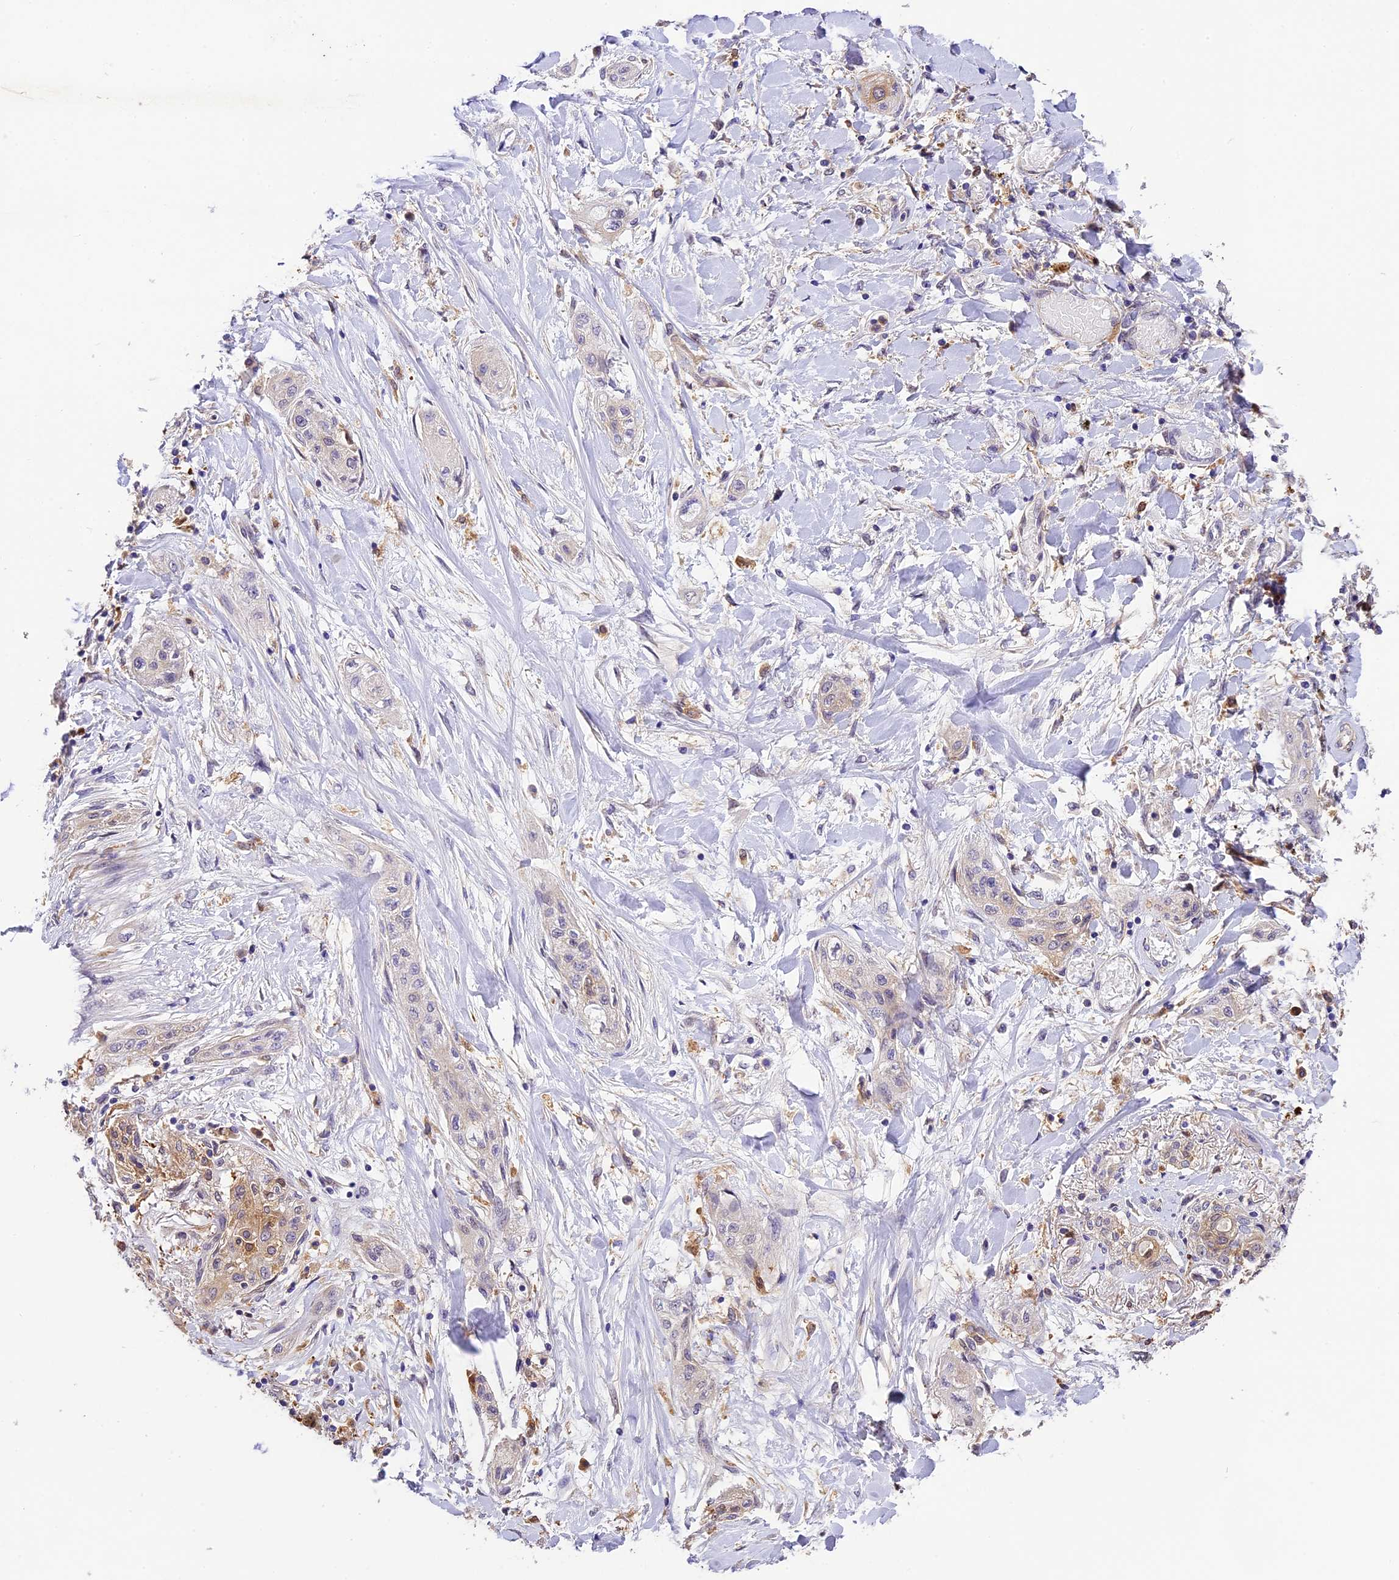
{"staining": {"intensity": "weak", "quantity": "<25%", "location": "cytoplasmic/membranous"}, "tissue": "lung cancer", "cell_type": "Tumor cells", "image_type": "cancer", "snomed": [{"axis": "morphology", "description": "Squamous cell carcinoma, NOS"}, {"axis": "topography", "description": "Lung"}], "caption": "Immunohistochemistry (IHC) image of lung squamous cell carcinoma stained for a protein (brown), which exhibits no positivity in tumor cells. (Stains: DAB (3,3'-diaminobenzidine) IHC with hematoxylin counter stain, Microscopy: brightfield microscopy at high magnification).", "gene": "NEK8", "patient": {"sex": "female", "age": 47}}